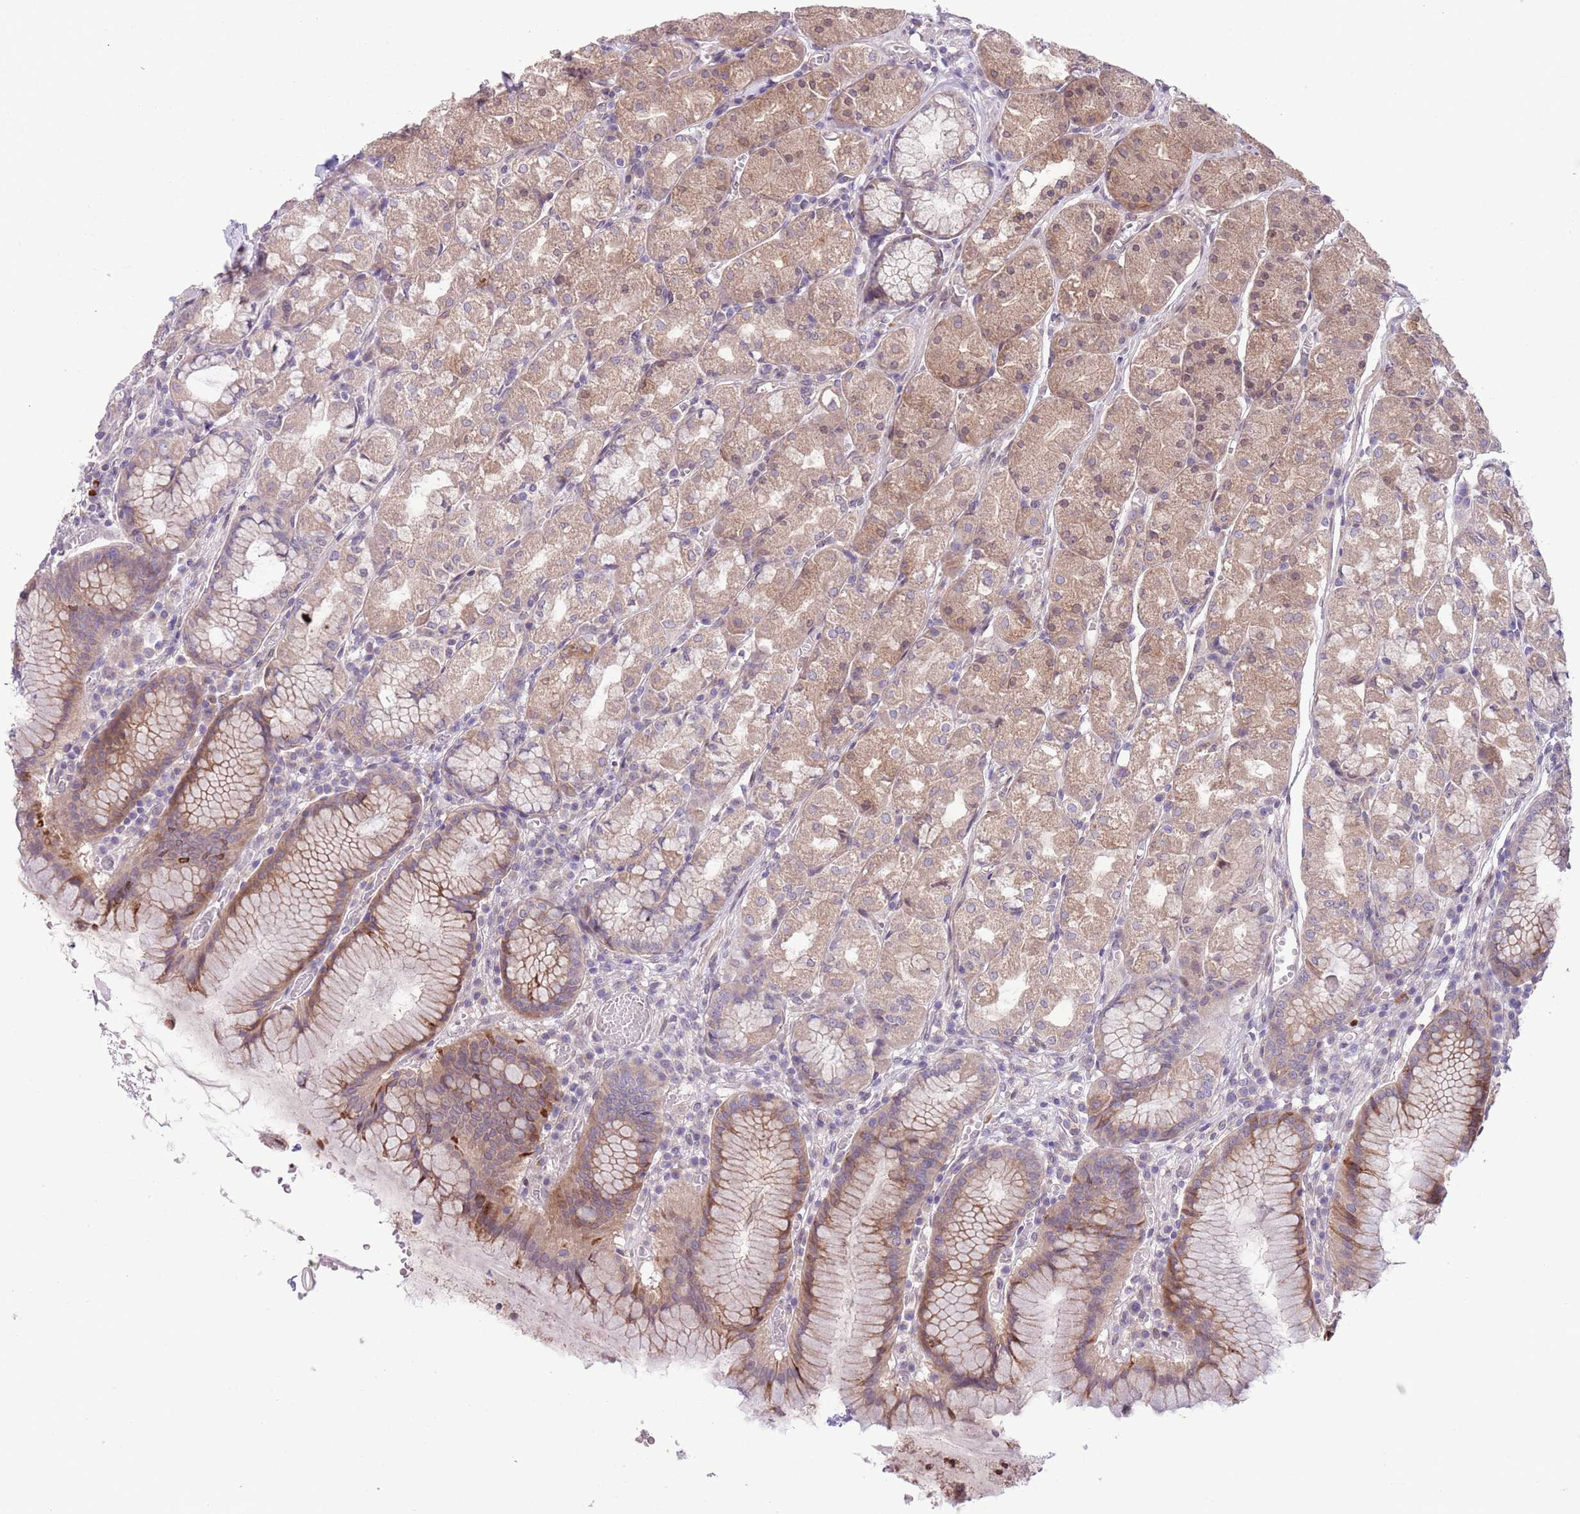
{"staining": {"intensity": "moderate", "quantity": ">75%", "location": "cytoplasmic/membranous,nuclear"}, "tissue": "stomach", "cell_type": "Glandular cells", "image_type": "normal", "snomed": [{"axis": "morphology", "description": "Normal tissue, NOS"}, {"axis": "topography", "description": "Stomach"}], "caption": "Protein analysis of normal stomach shows moderate cytoplasmic/membranous,nuclear positivity in approximately >75% of glandular cells. Immunohistochemistry stains the protein in brown and the nuclei are stained blue.", "gene": "CCND2", "patient": {"sex": "male", "age": 55}}